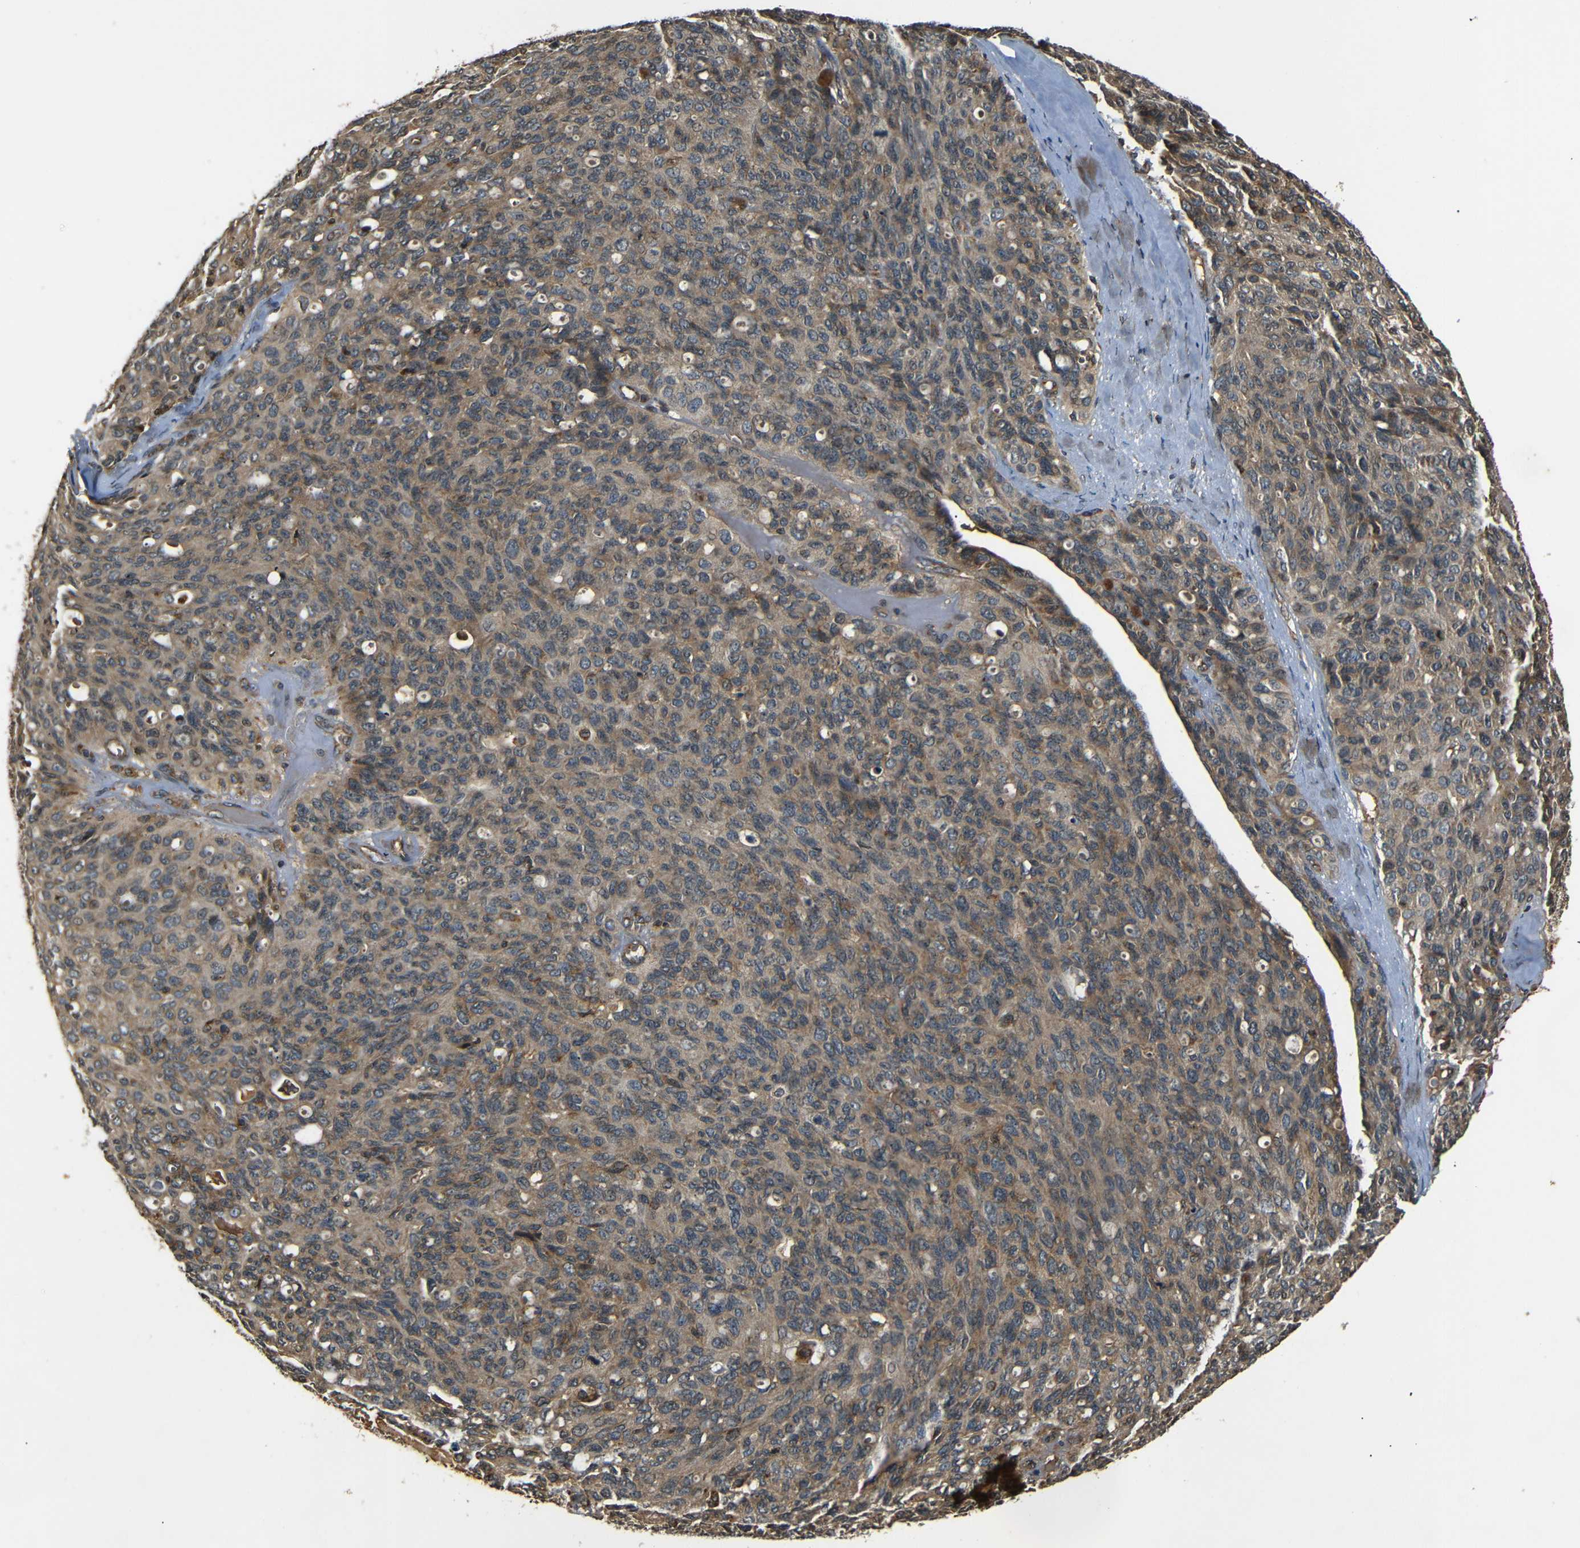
{"staining": {"intensity": "moderate", "quantity": ">75%", "location": "cytoplasmic/membranous"}, "tissue": "ovarian cancer", "cell_type": "Tumor cells", "image_type": "cancer", "snomed": [{"axis": "morphology", "description": "Carcinoma, endometroid"}, {"axis": "topography", "description": "Ovary"}], "caption": "Protein expression analysis of ovarian endometroid carcinoma exhibits moderate cytoplasmic/membranous staining in approximately >75% of tumor cells. (IHC, brightfield microscopy, high magnification).", "gene": "TANK", "patient": {"sex": "female", "age": 60}}